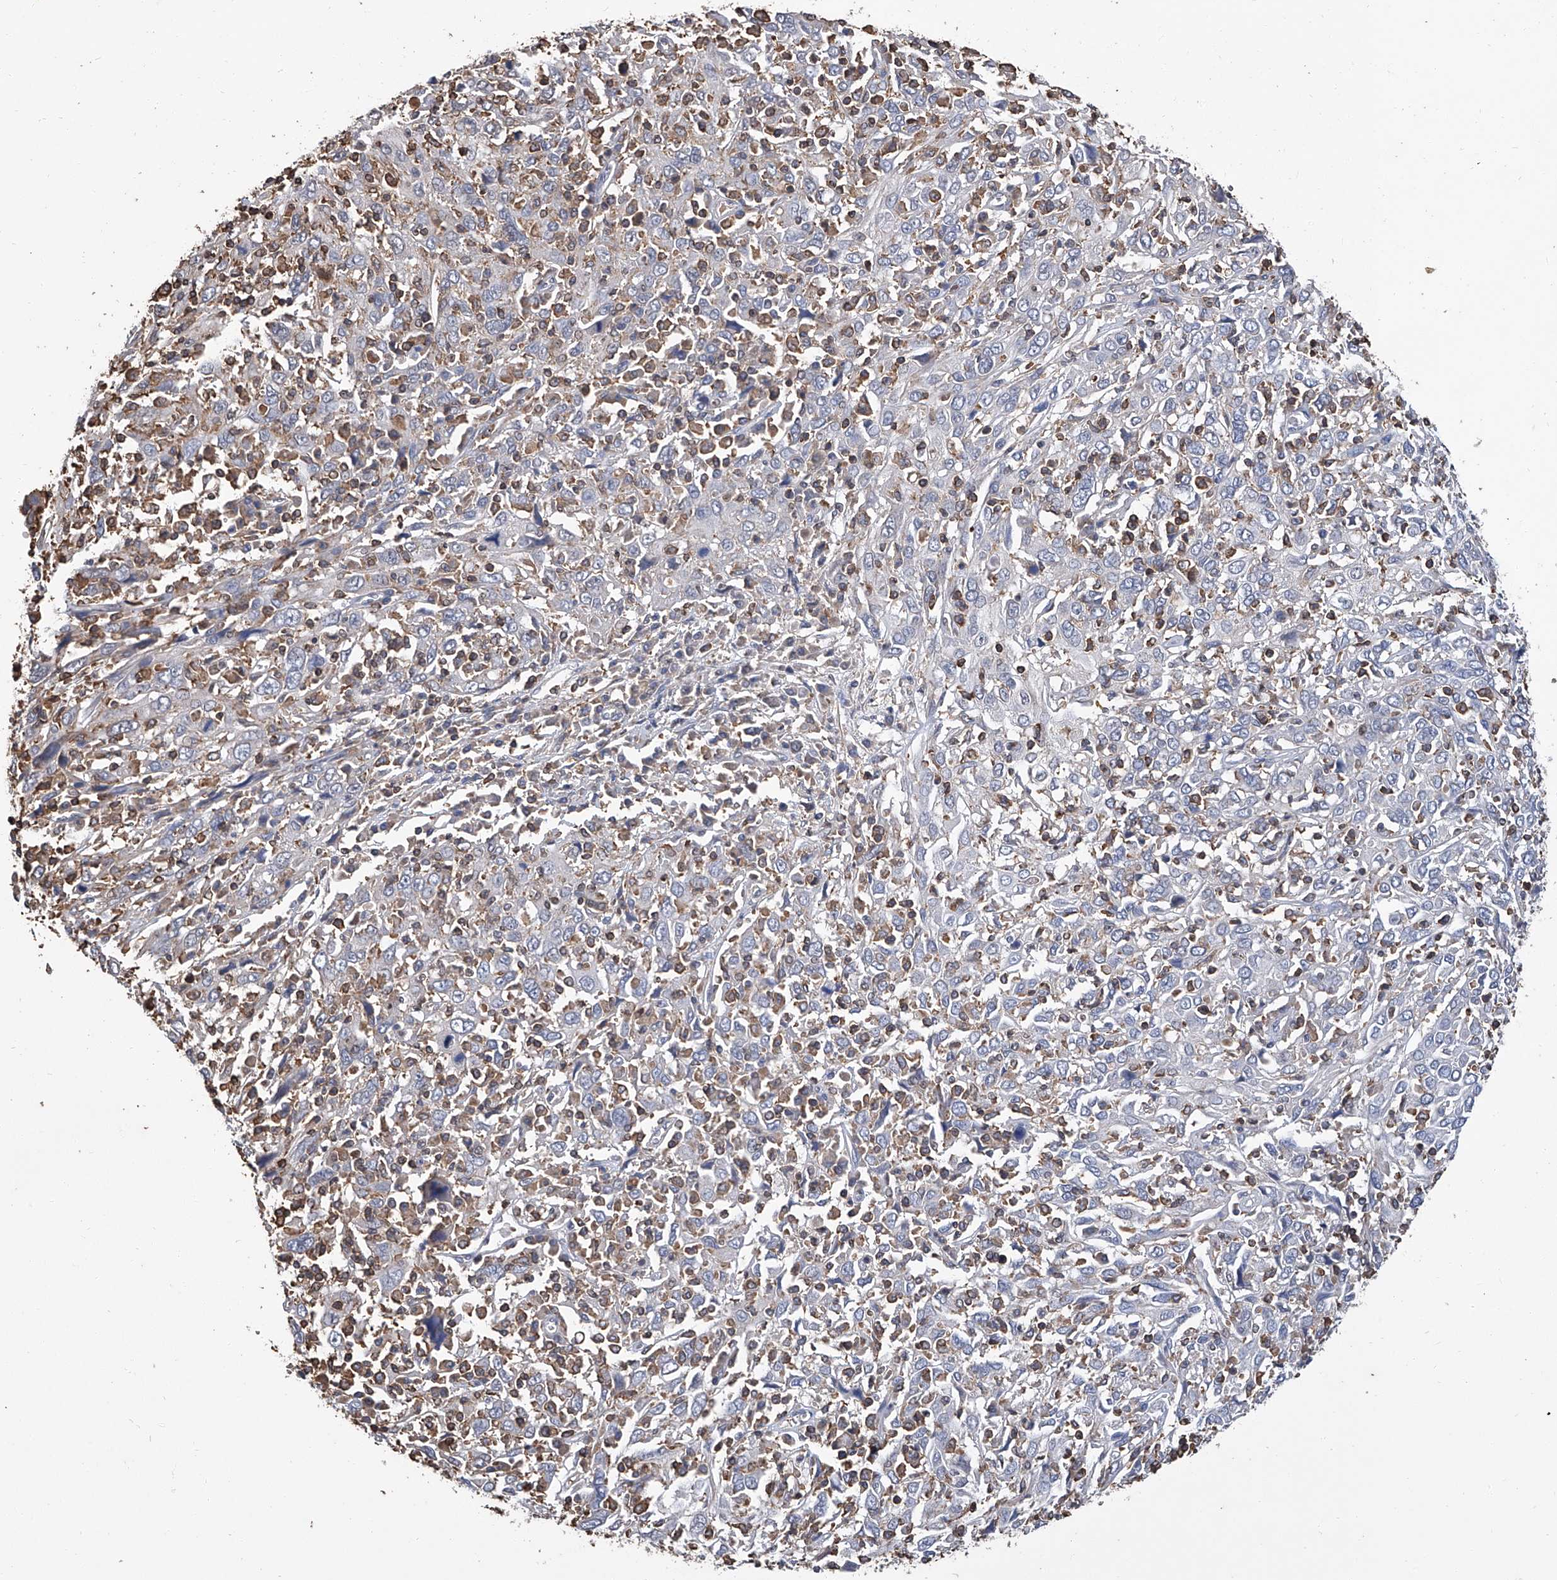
{"staining": {"intensity": "negative", "quantity": "none", "location": "none"}, "tissue": "cervical cancer", "cell_type": "Tumor cells", "image_type": "cancer", "snomed": [{"axis": "morphology", "description": "Squamous cell carcinoma, NOS"}, {"axis": "topography", "description": "Cervix"}], "caption": "Tumor cells are negative for brown protein staining in cervical cancer.", "gene": "GPT", "patient": {"sex": "female", "age": 46}}